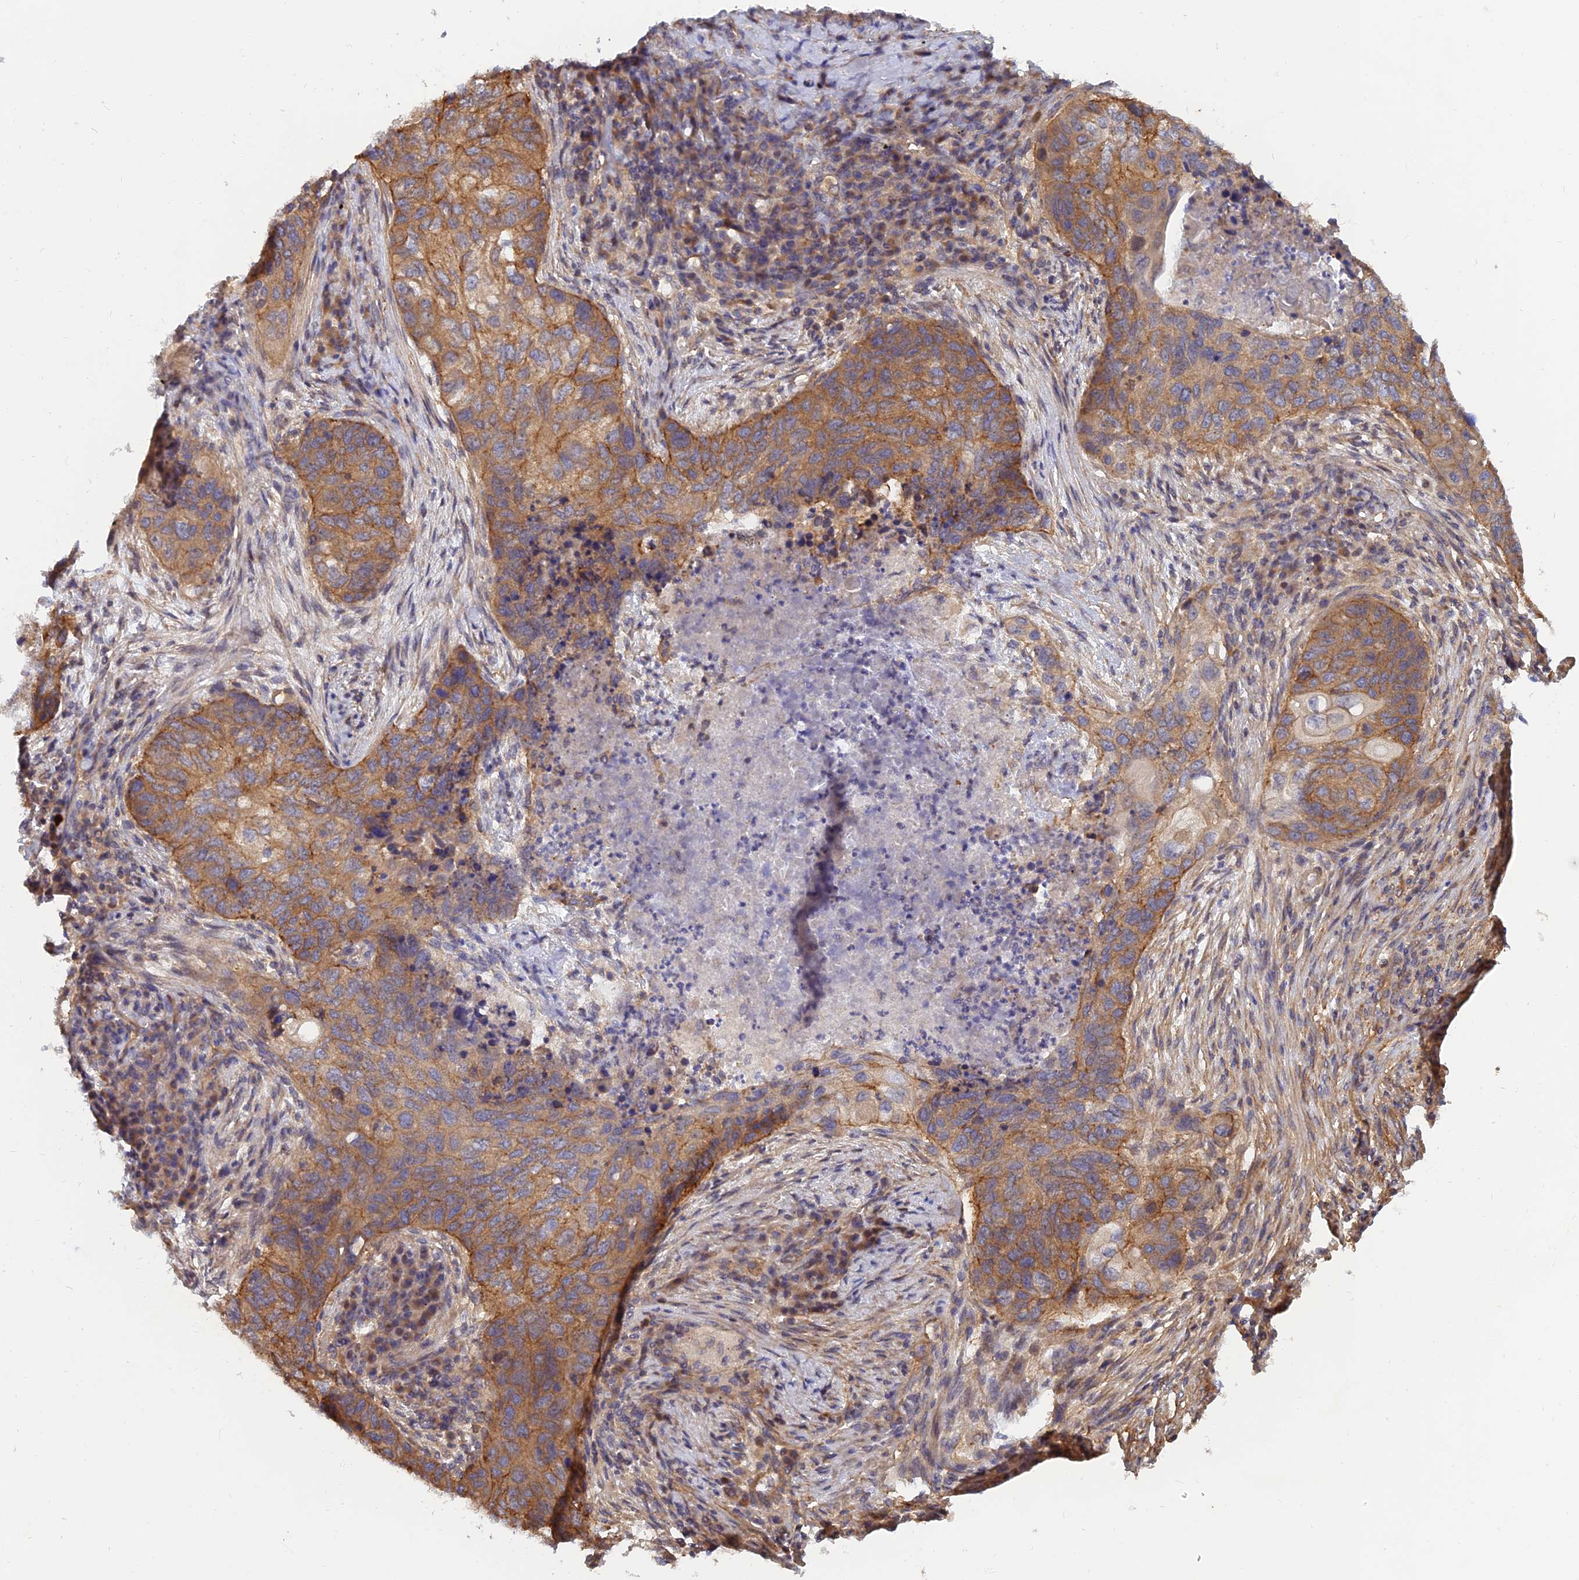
{"staining": {"intensity": "moderate", "quantity": ">75%", "location": "cytoplasmic/membranous"}, "tissue": "lung cancer", "cell_type": "Tumor cells", "image_type": "cancer", "snomed": [{"axis": "morphology", "description": "Squamous cell carcinoma, NOS"}, {"axis": "topography", "description": "Lung"}], "caption": "A brown stain shows moderate cytoplasmic/membranous expression of a protein in lung cancer (squamous cell carcinoma) tumor cells.", "gene": "WDR41", "patient": {"sex": "female", "age": 63}}